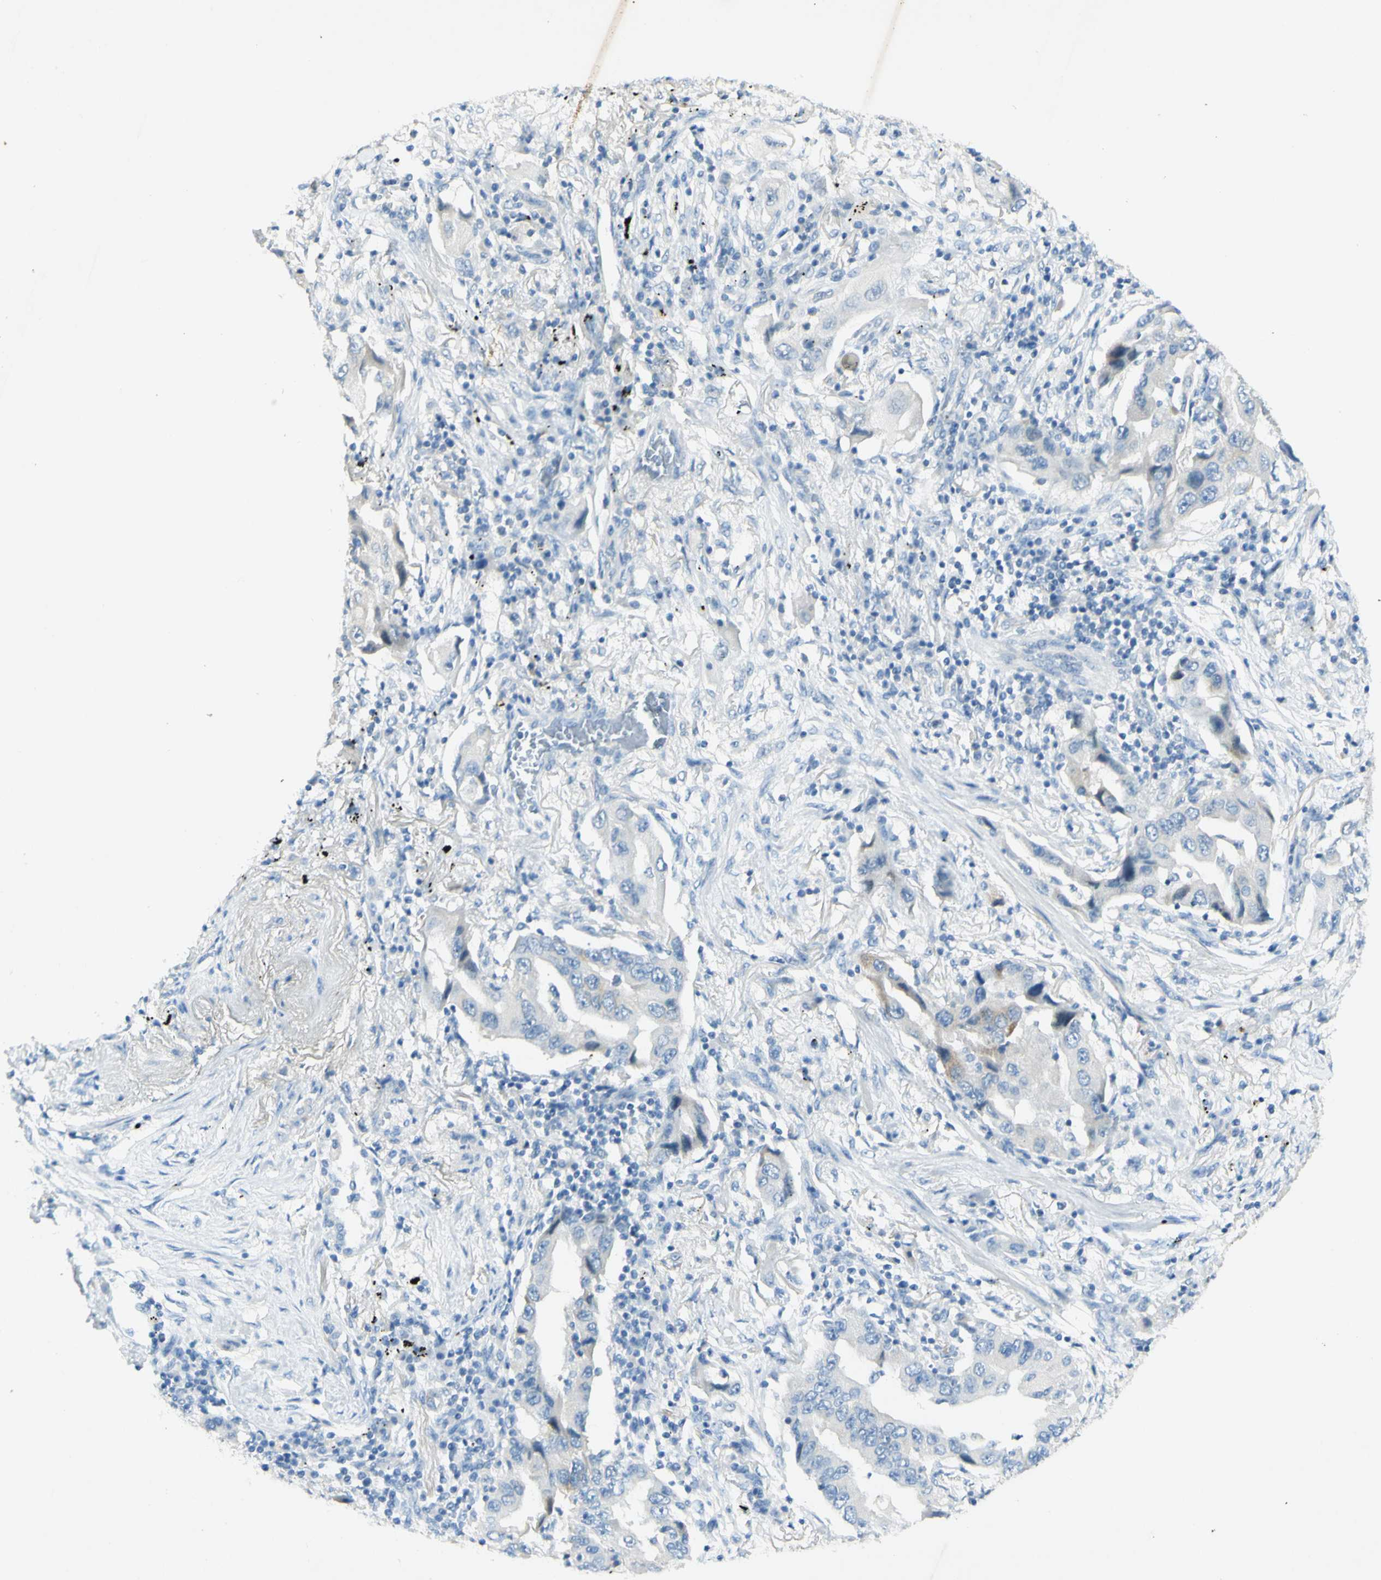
{"staining": {"intensity": "weak", "quantity": "<25%", "location": "cytoplasmic/membranous"}, "tissue": "lung cancer", "cell_type": "Tumor cells", "image_type": "cancer", "snomed": [{"axis": "morphology", "description": "Adenocarcinoma, NOS"}, {"axis": "topography", "description": "Lung"}], "caption": "High magnification brightfield microscopy of lung adenocarcinoma stained with DAB (3,3'-diaminobenzidine) (brown) and counterstained with hematoxylin (blue): tumor cells show no significant staining.", "gene": "GDF15", "patient": {"sex": "female", "age": 65}}